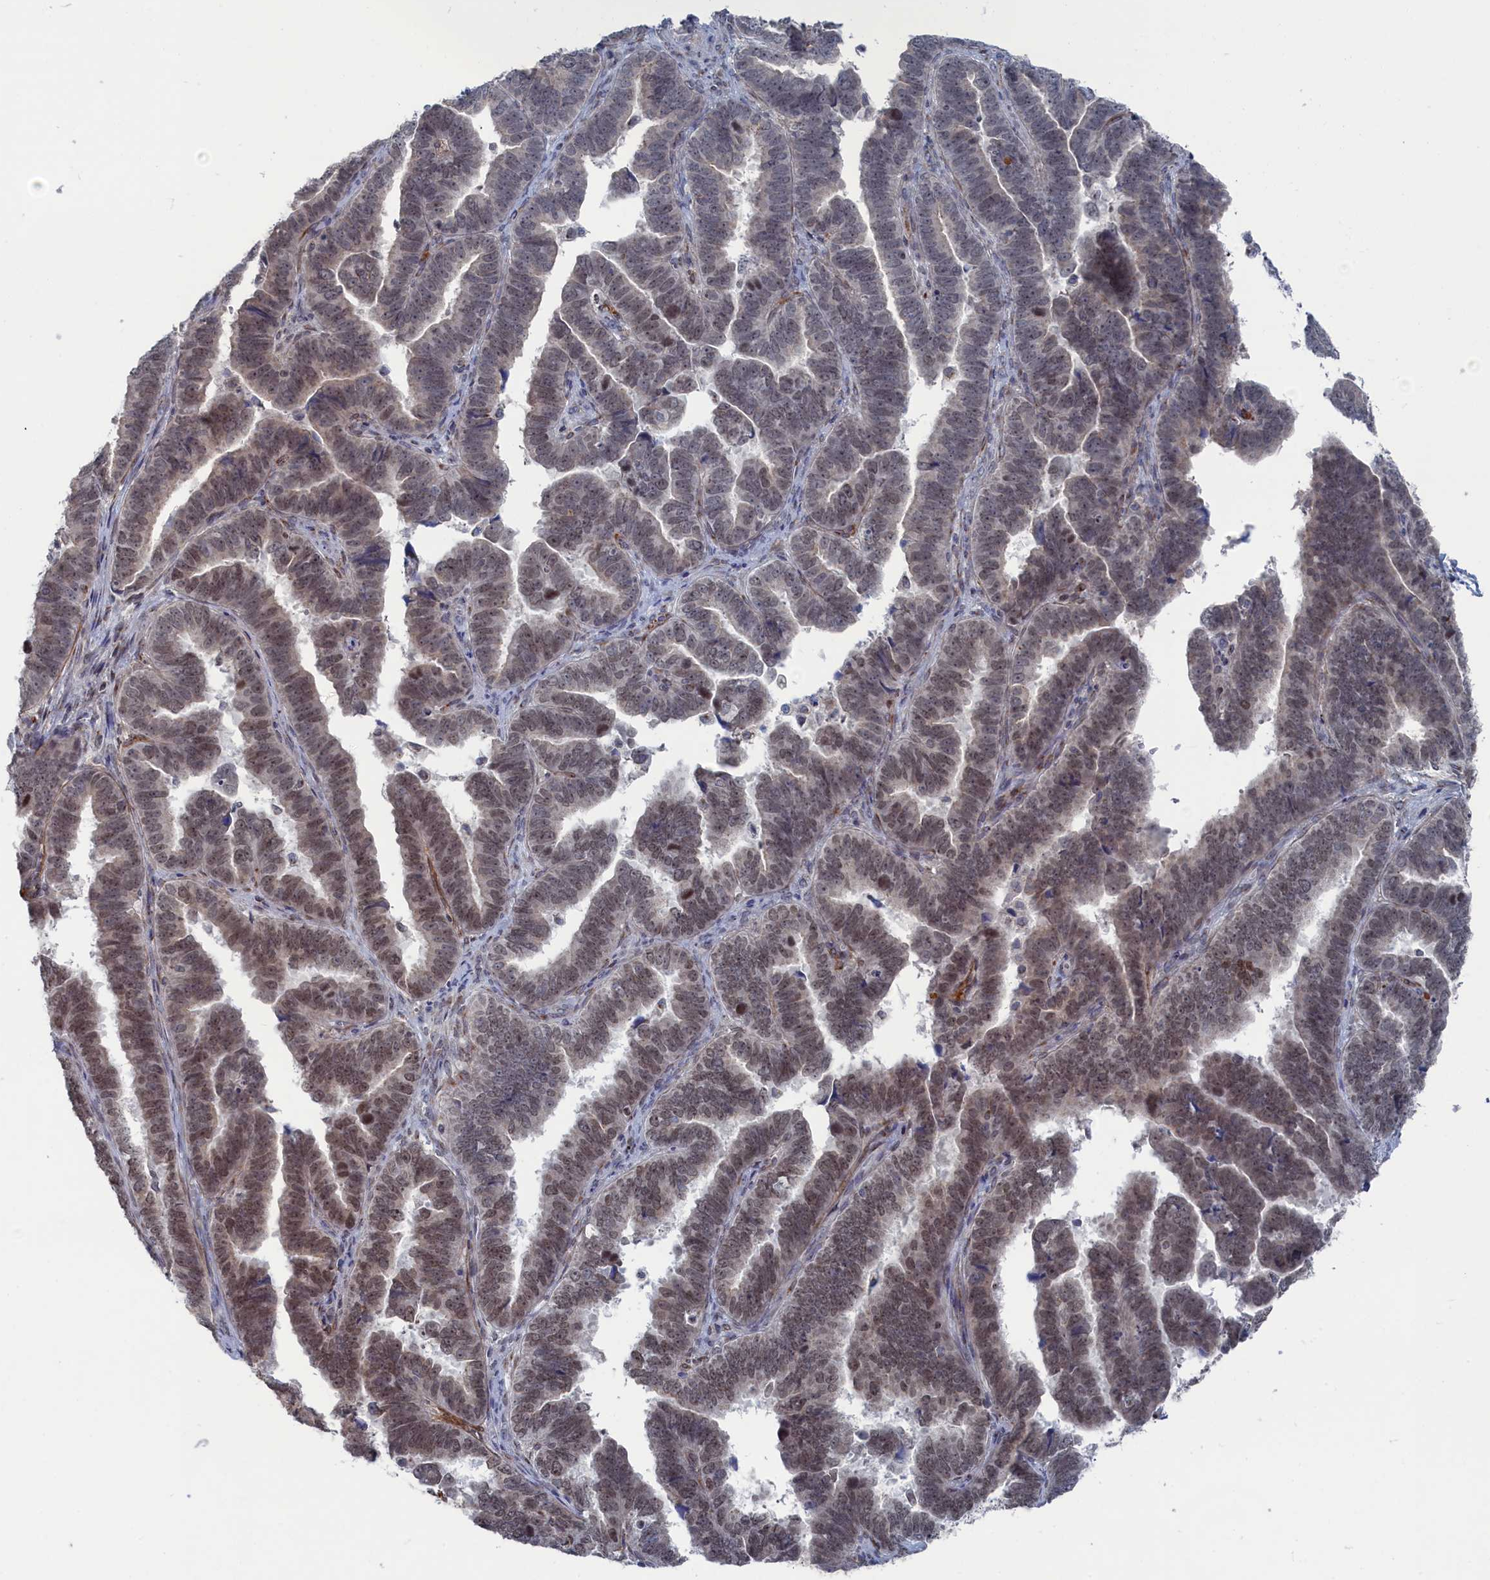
{"staining": {"intensity": "moderate", "quantity": "25%-75%", "location": "nuclear"}, "tissue": "endometrial cancer", "cell_type": "Tumor cells", "image_type": "cancer", "snomed": [{"axis": "morphology", "description": "Adenocarcinoma, NOS"}, {"axis": "topography", "description": "Endometrium"}], "caption": "A brown stain labels moderate nuclear positivity of a protein in adenocarcinoma (endometrial) tumor cells.", "gene": "IRX1", "patient": {"sex": "female", "age": 75}}